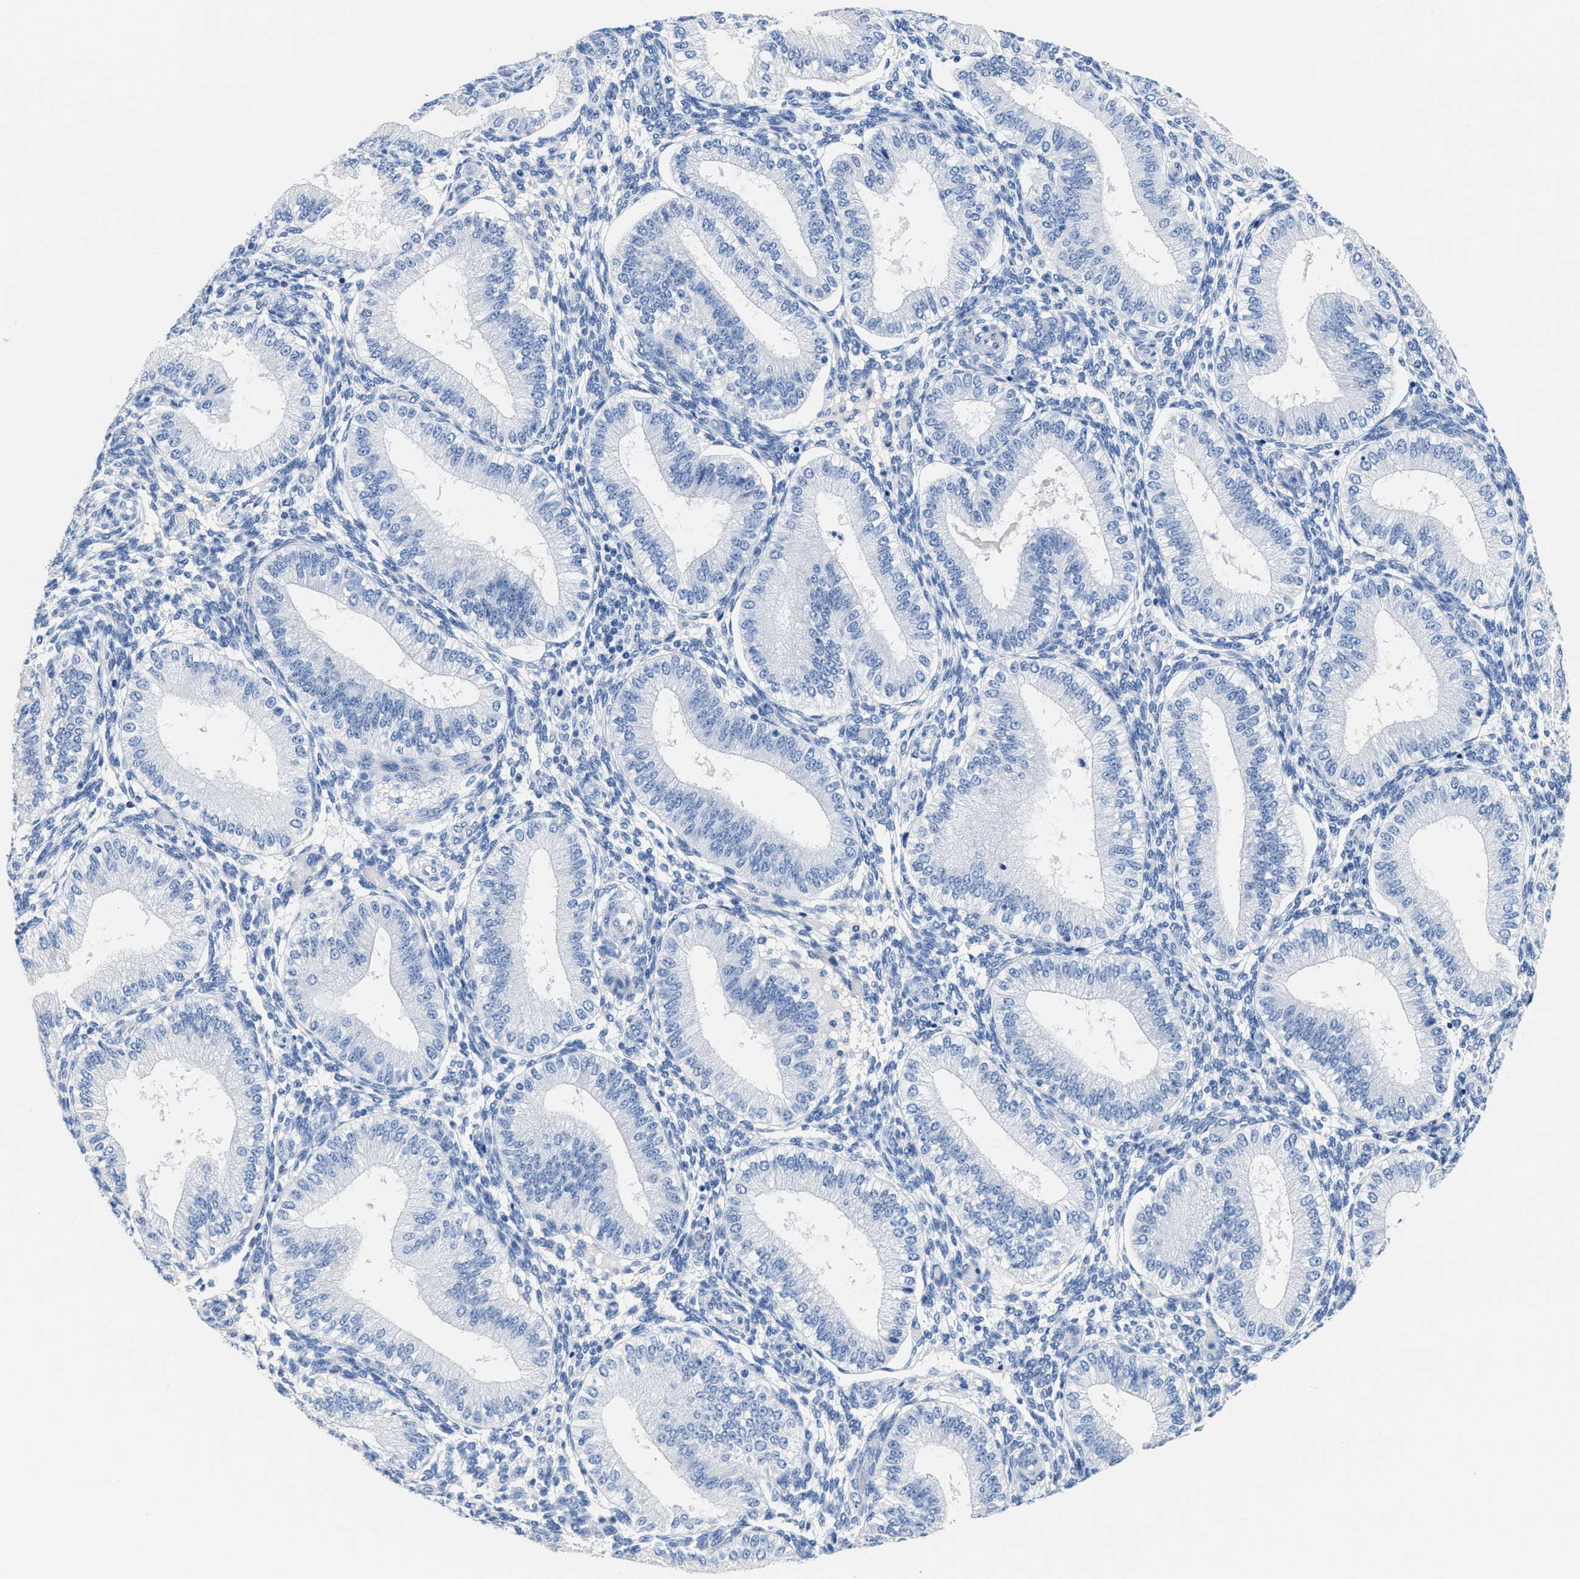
{"staining": {"intensity": "negative", "quantity": "none", "location": "none"}, "tissue": "endometrium", "cell_type": "Cells in endometrial stroma", "image_type": "normal", "snomed": [{"axis": "morphology", "description": "Normal tissue, NOS"}, {"axis": "topography", "description": "Endometrium"}], "caption": "Unremarkable endometrium was stained to show a protein in brown. There is no significant expression in cells in endometrial stroma.", "gene": "SLFN13", "patient": {"sex": "female", "age": 39}}